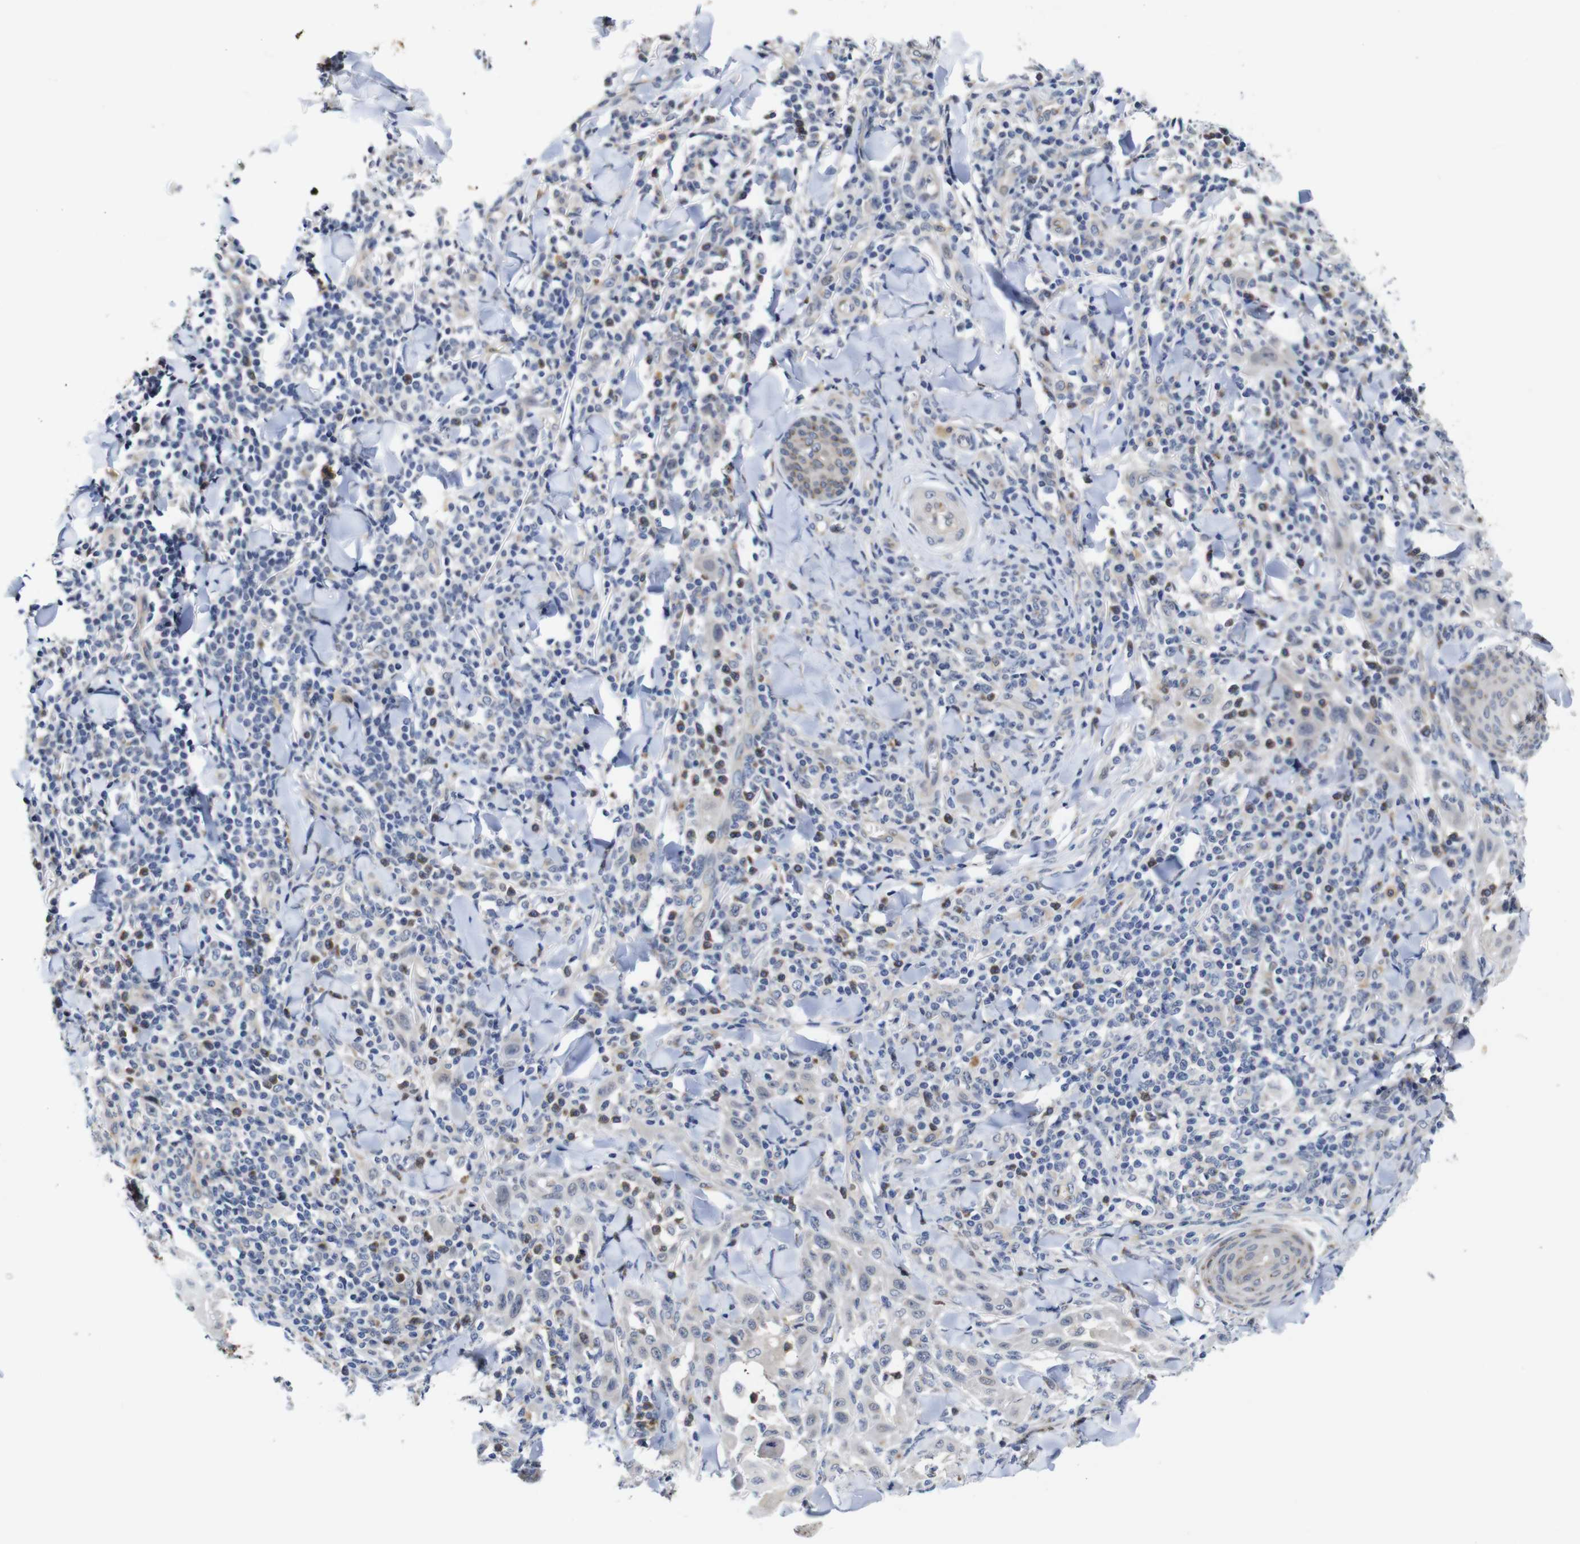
{"staining": {"intensity": "negative", "quantity": "none", "location": "none"}, "tissue": "skin cancer", "cell_type": "Tumor cells", "image_type": "cancer", "snomed": [{"axis": "morphology", "description": "Squamous cell carcinoma, NOS"}, {"axis": "topography", "description": "Skin"}], "caption": "Immunohistochemistry image of neoplastic tissue: squamous cell carcinoma (skin) stained with DAB exhibits no significant protein positivity in tumor cells.", "gene": "FURIN", "patient": {"sex": "male", "age": 24}}